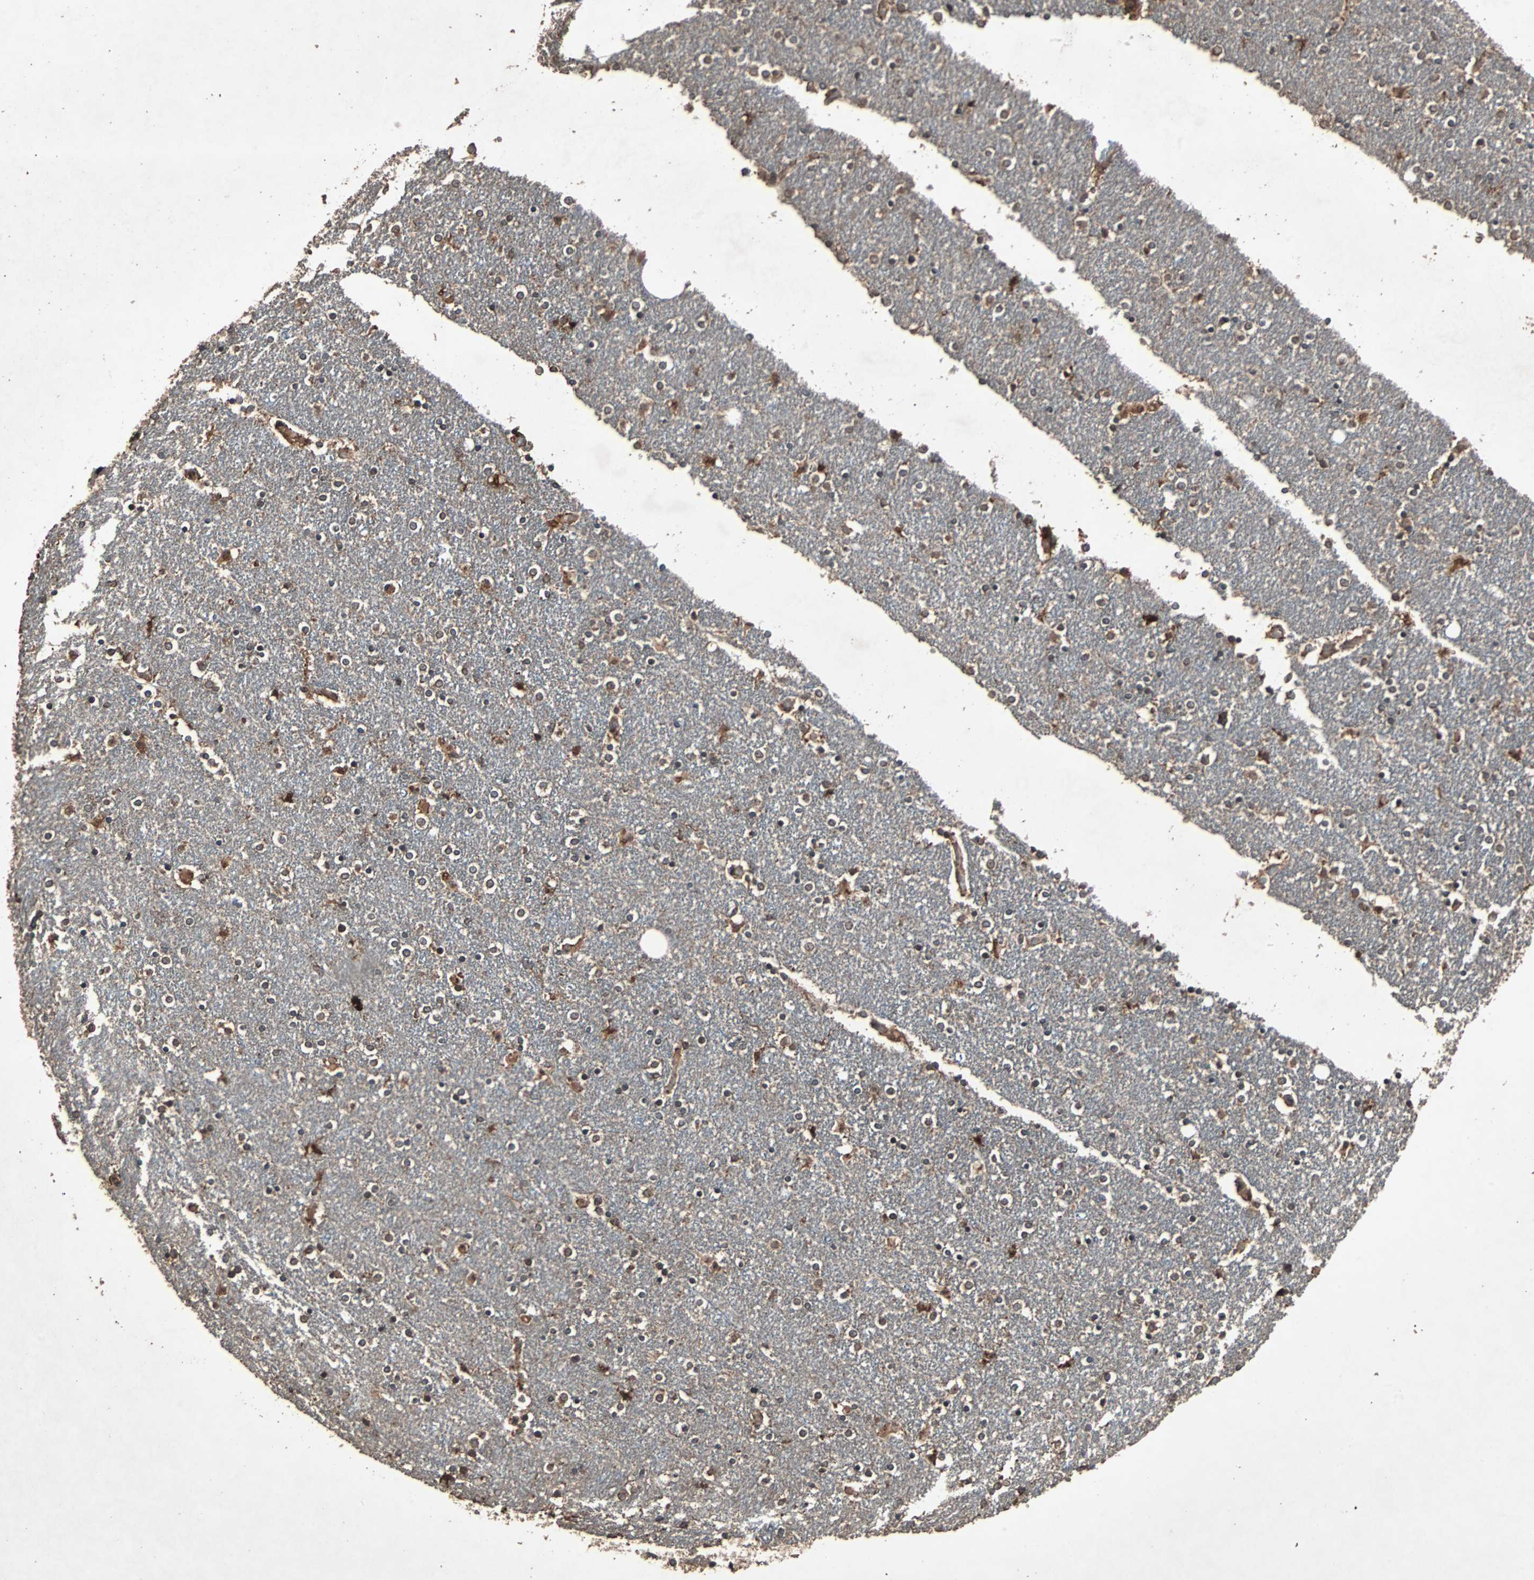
{"staining": {"intensity": "negative", "quantity": "none", "location": "none"}, "tissue": "caudate", "cell_type": "Glial cells", "image_type": "normal", "snomed": [{"axis": "morphology", "description": "Normal tissue, NOS"}, {"axis": "topography", "description": "Lateral ventricle wall"}], "caption": "The histopathology image shows no staining of glial cells in benign caudate. Brightfield microscopy of immunohistochemistry stained with DAB (3,3'-diaminobenzidine) (brown) and hematoxylin (blue), captured at high magnification.", "gene": "LAMTOR5", "patient": {"sex": "female", "age": 54}}